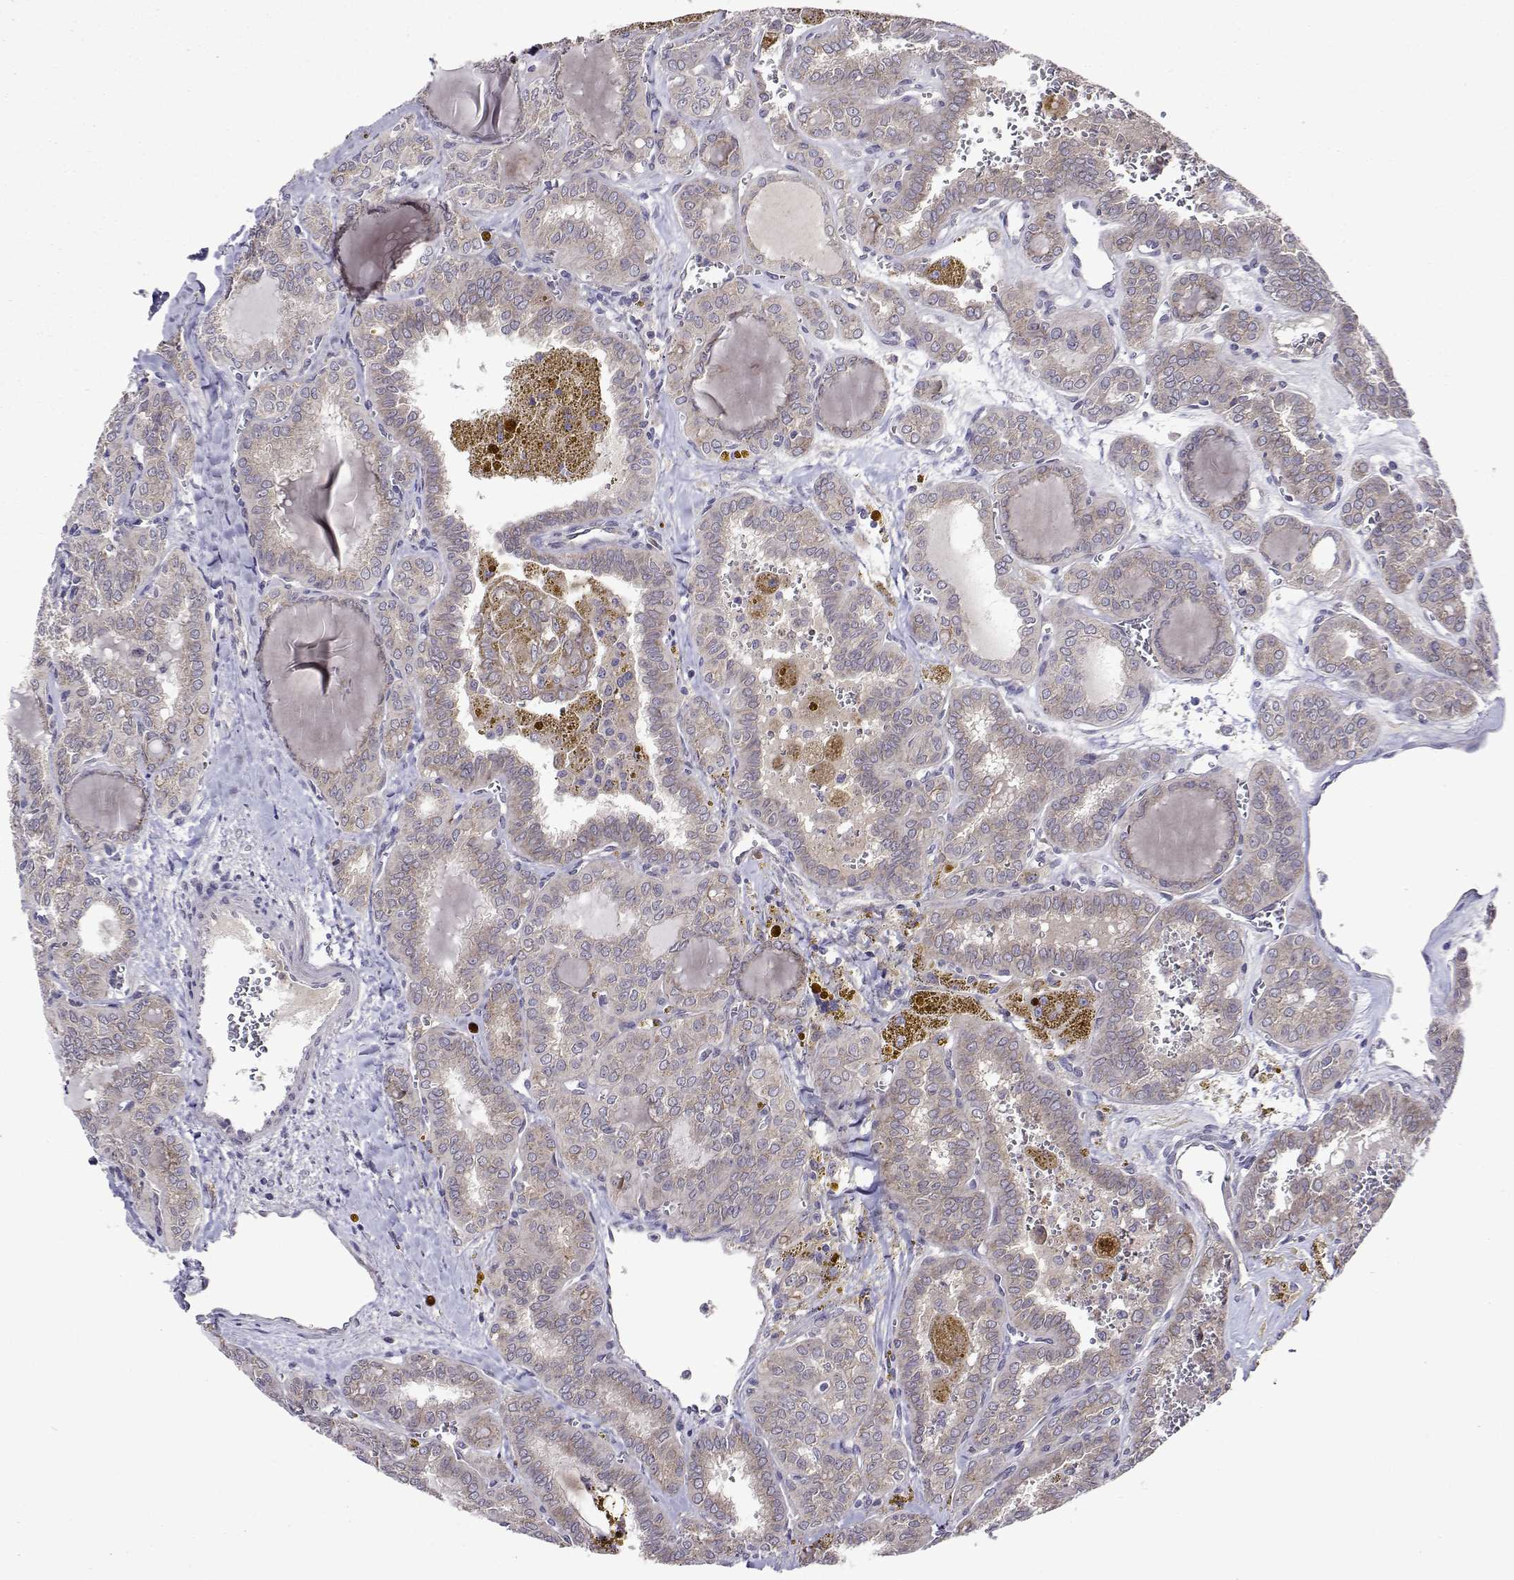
{"staining": {"intensity": "negative", "quantity": "none", "location": "none"}, "tissue": "thyroid cancer", "cell_type": "Tumor cells", "image_type": "cancer", "snomed": [{"axis": "morphology", "description": "Papillary adenocarcinoma, NOS"}, {"axis": "topography", "description": "Thyroid gland"}], "caption": "Tumor cells are negative for brown protein staining in papillary adenocarcinoma (thyroid).", "gene": "TARBP2", "patient": {"sex": "female", "age": 41}}